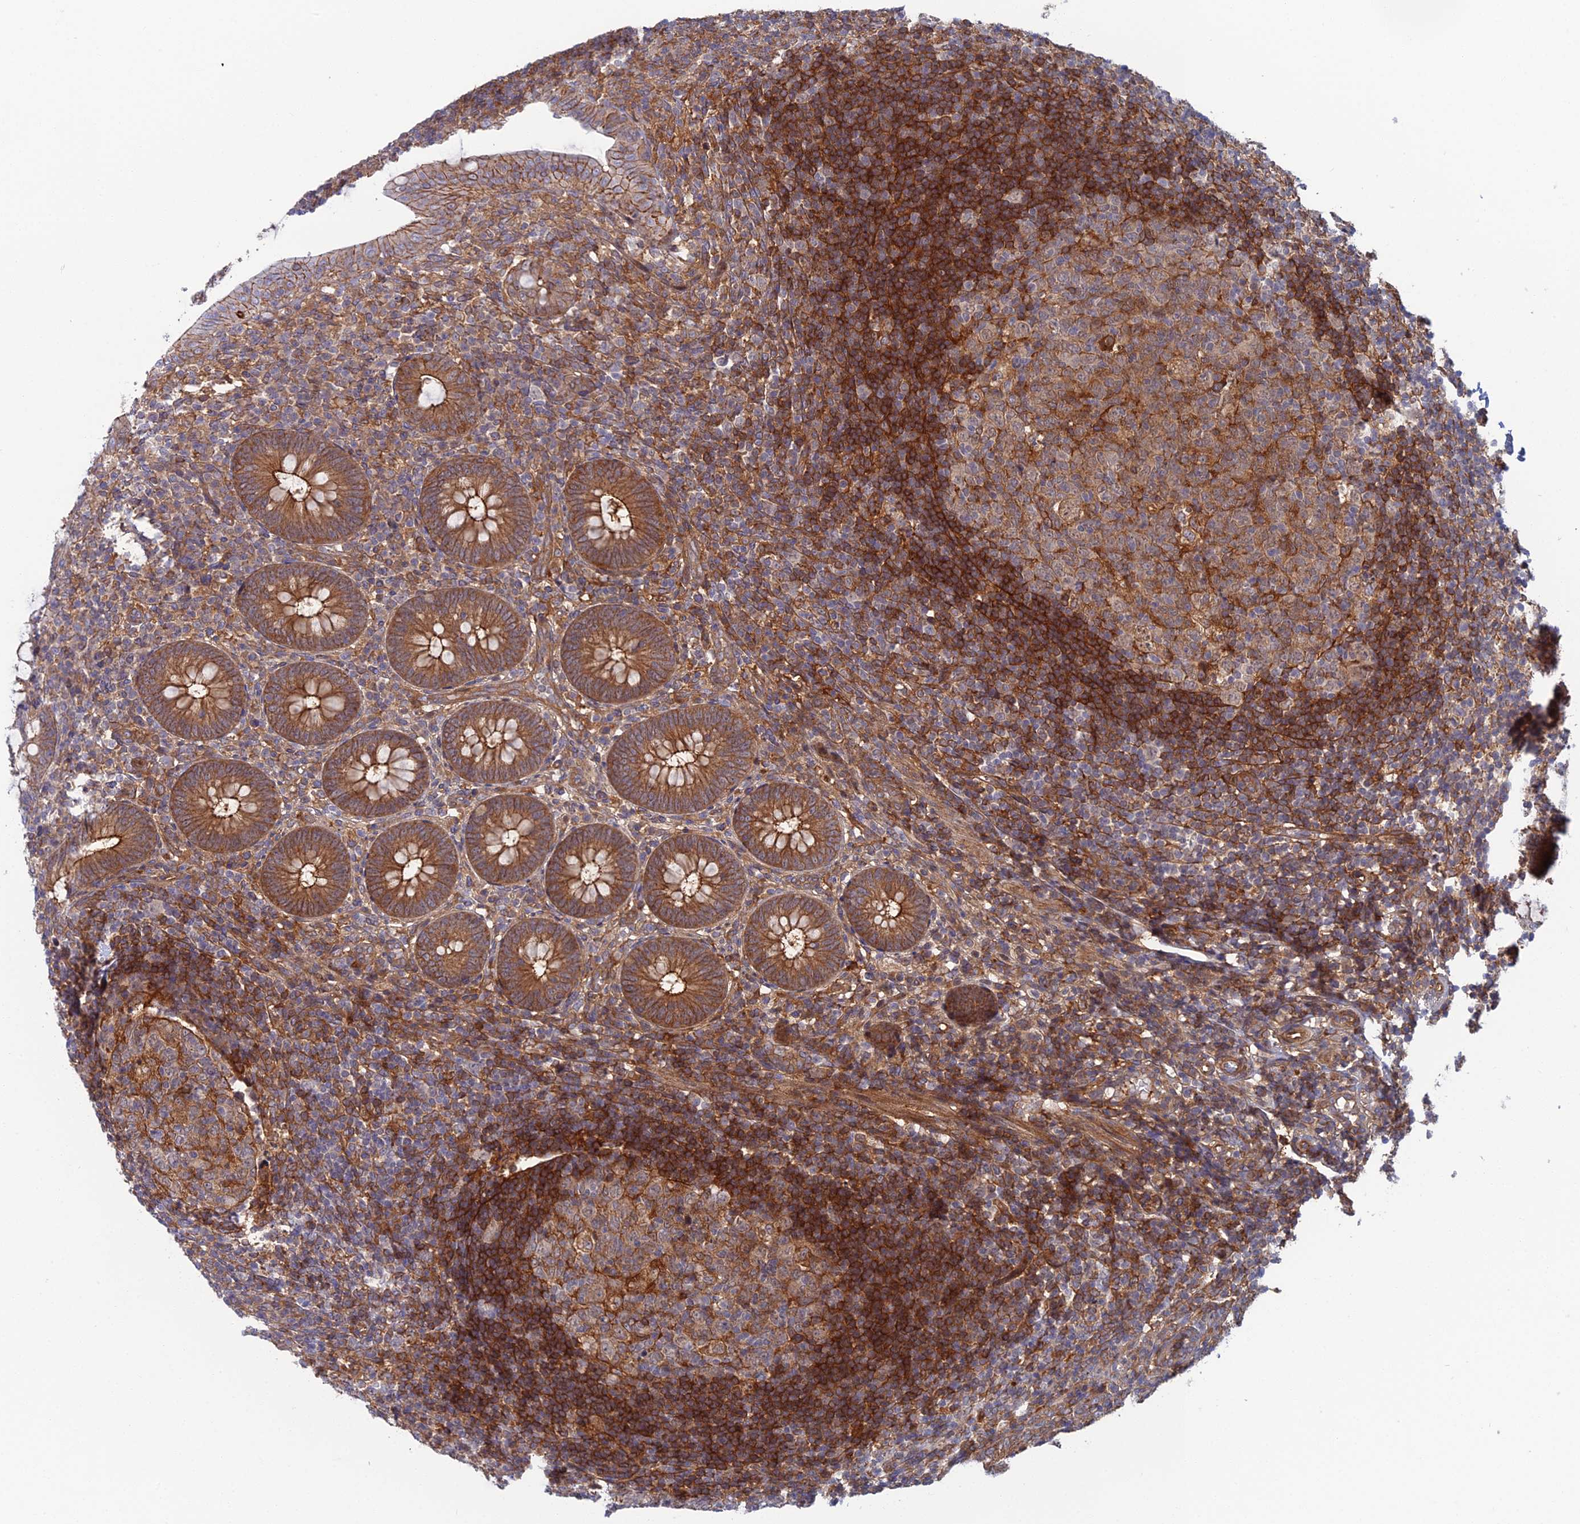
{"staining": {"intensity": "moderate", "quantity": ">75%", "location": "cytoplasmic/membranous"}, "tissue": "appendix", "cell_type": "Glandular cells", "image_type": "normal", "snomed": [{"axis": "morphology", "description": "Normal tissue, NOS"}, {"axis": "topography", "description": "Appendix"}], "caption": "Protein staining of unremarkable appendix displays moderate cytoplasmic/membranous expression in approximately >75% of glandular cells.", "gene": "ABHD1", "patient": {"sex": "male", "age": 14}}